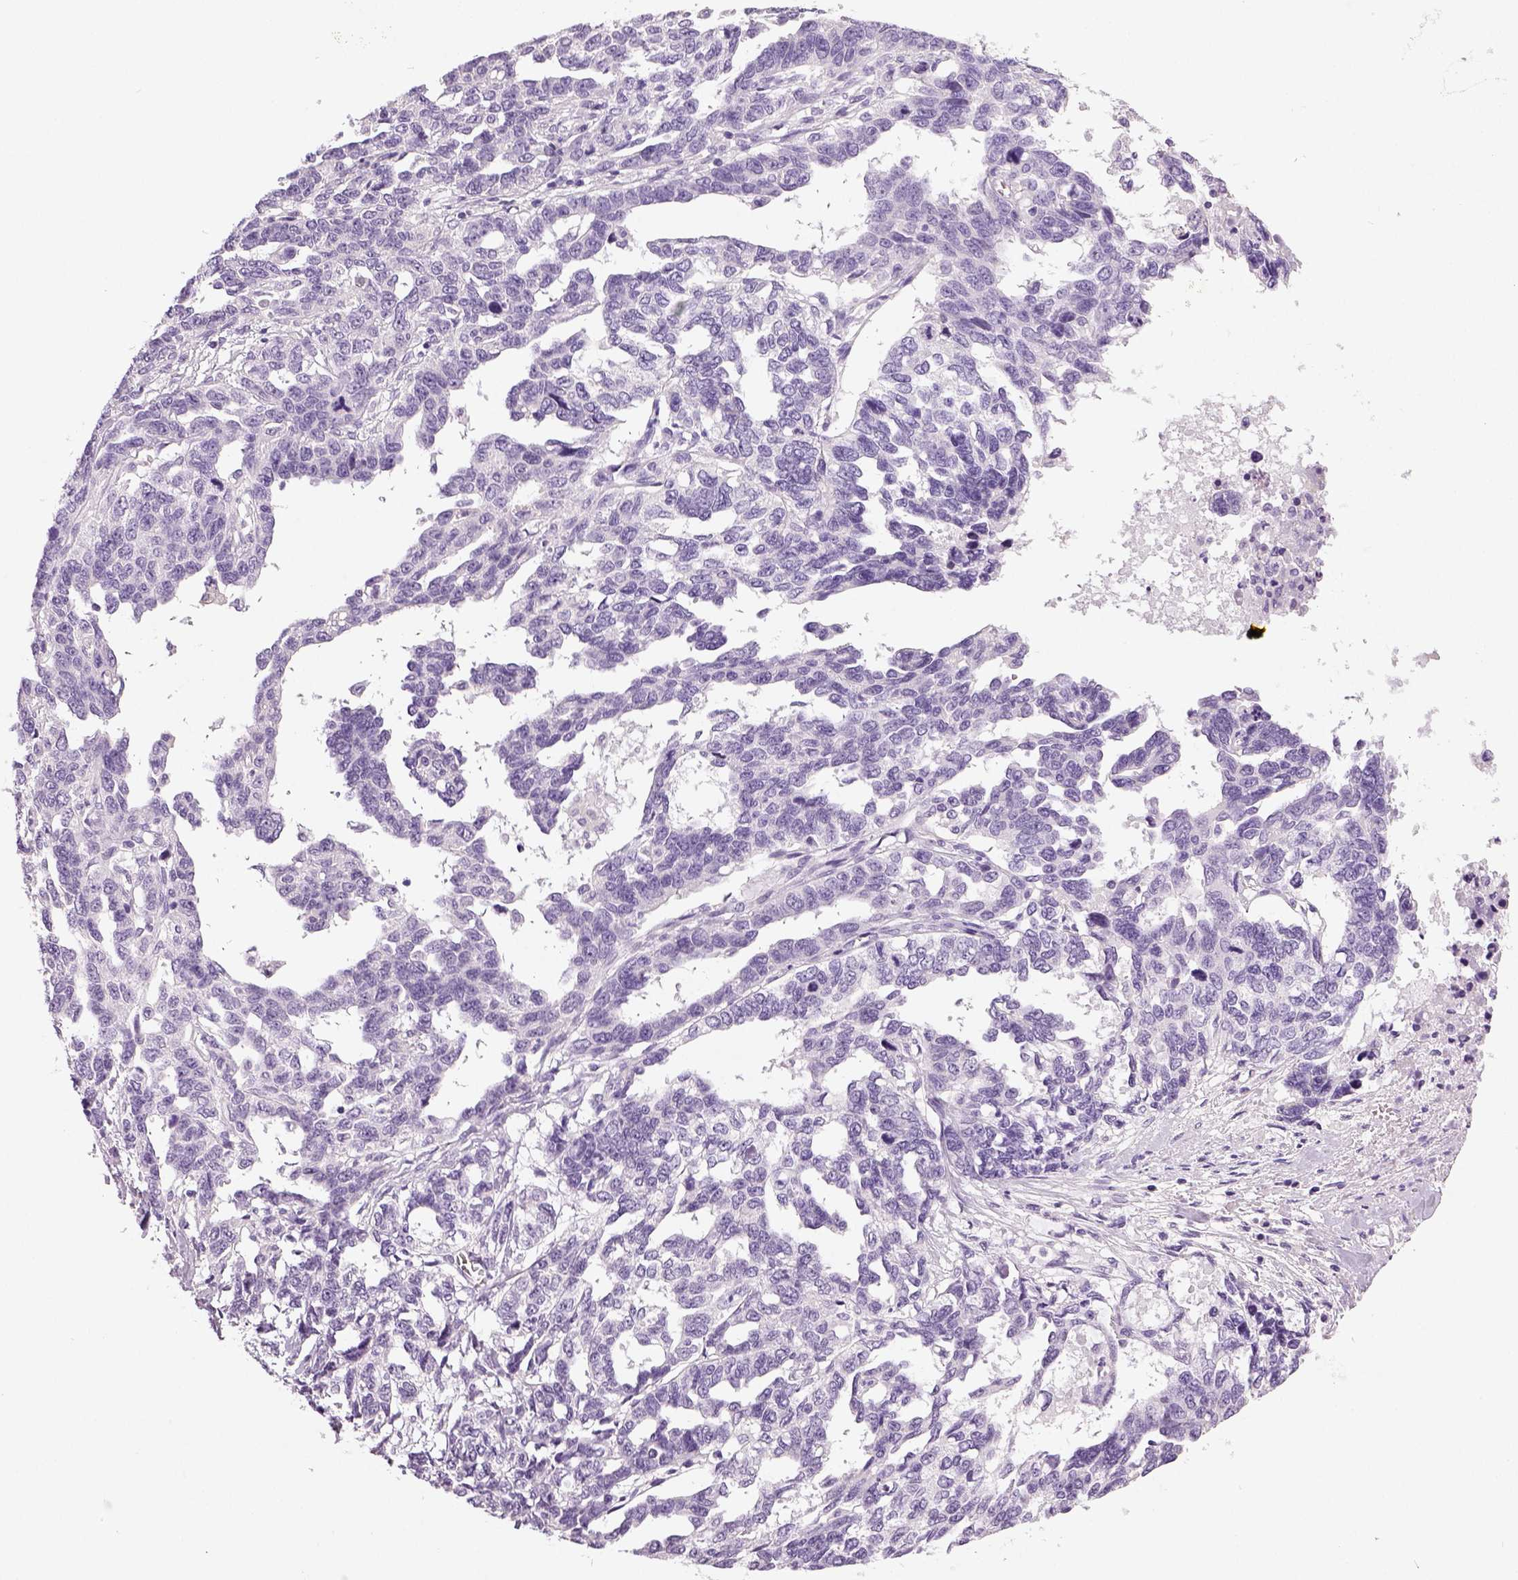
{"staining": {"intensity": "negative", "quantity": "none", "location": "none"}, "tissue": "ovarian cancer", "cell_type": "Tumor cells", "image_type": "cancer", "snomed": [{"axis": "morphology", "description": "Cystadenocarcinoma, serous, NOS"}, {"axis": "topography", "description": "Ovary"}], "caption": "This histopathology image is of ovarian cancer (serous cystadenocarcinoma) stained with immunohistochemistry (IHC) to label a protein in brown with the nuclei are counter-stained blue. There is no expression in tumor cells.", "gene": "NECAB2", "patient": {"sex": "female", "age": 69}}